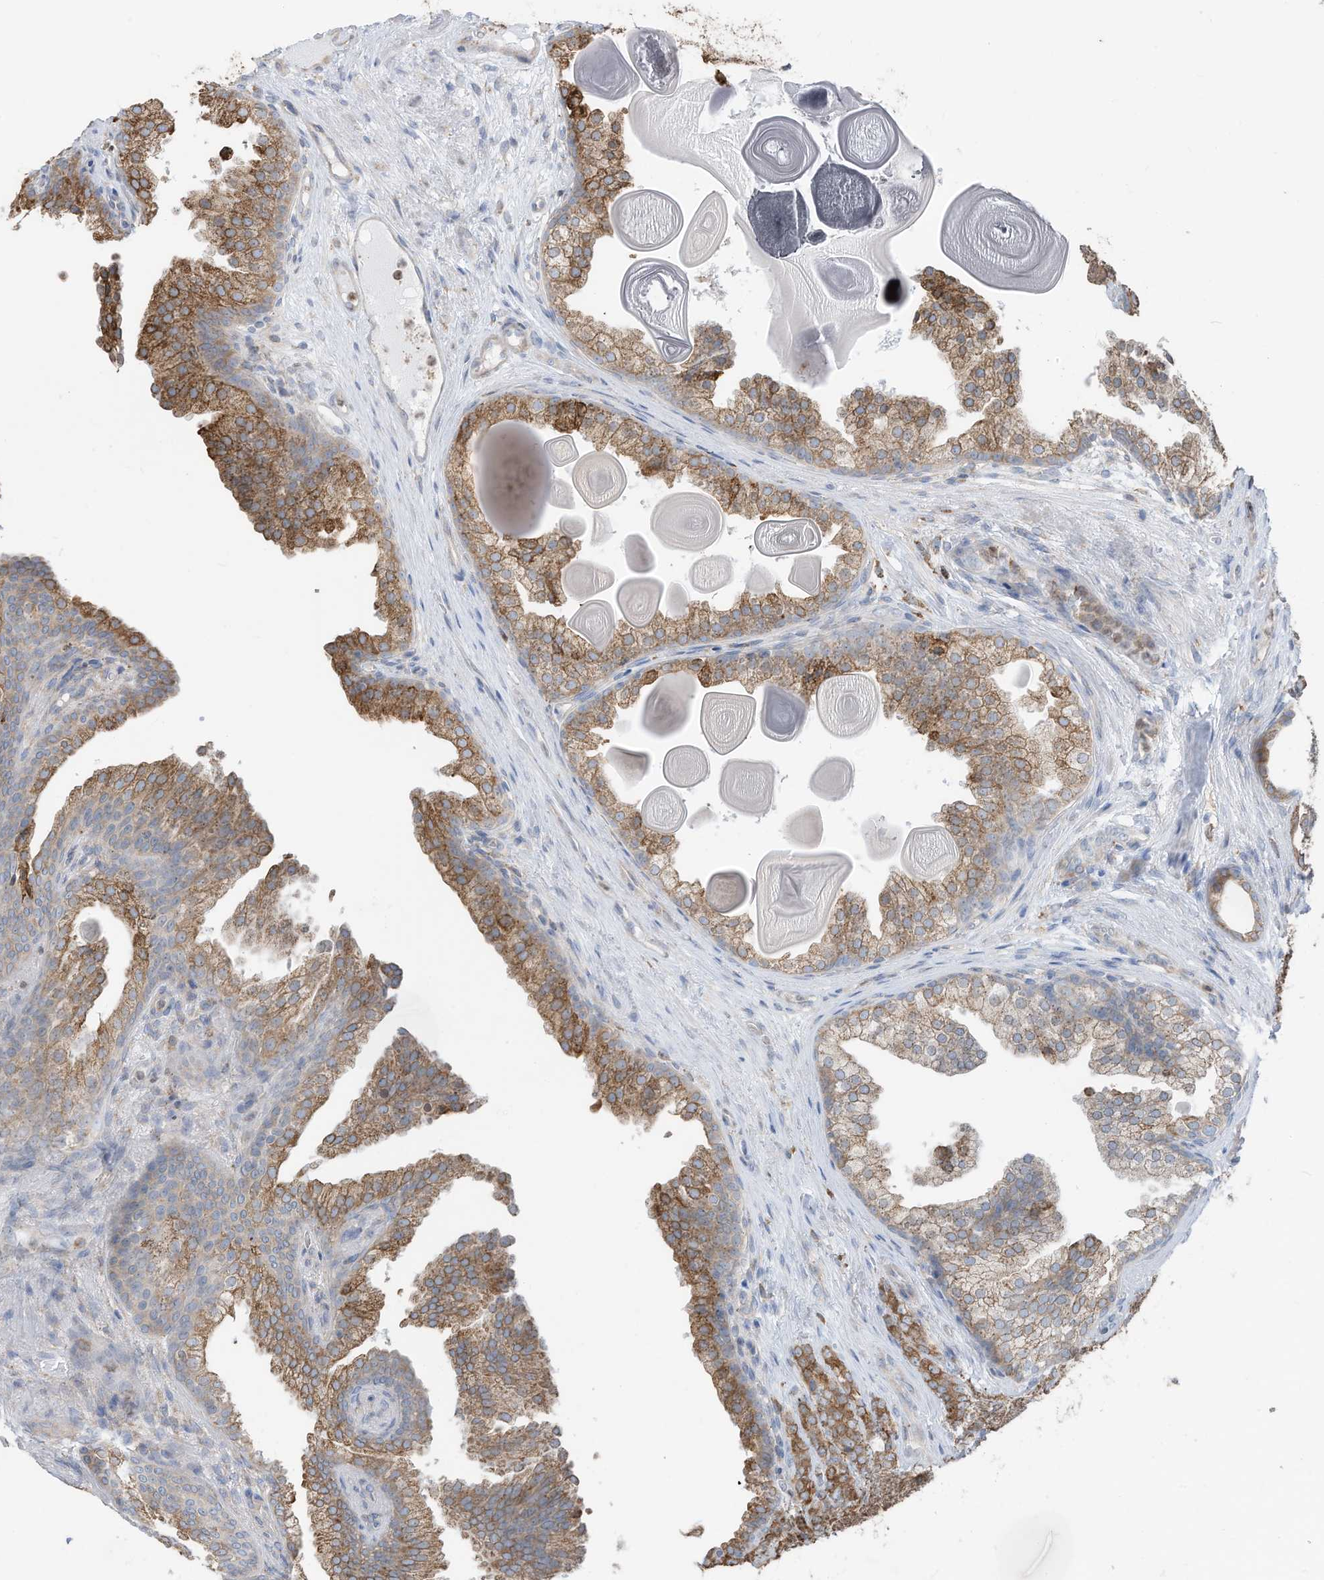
{"staining": {"intensity": "moderate", "quantity": ">75%", "location": "cytoplasmic/membranous"}, "tissue": "prostate cancer", "cell_type": "Tumor cells", "image_type": "cancer", "snomed": [{"axis": "morphology", "description": "Adenocarcinoma, High grade"}, {"axis": "topography", "description": "Prostate"}], "caption": "Tumor cells exhibit medium levels of moderate cytoplasmic/membranous staining in approximately >75% of cells in human prostate high-grade adenocarcinoma.", "gene": "ZNF354C", "patient": {"sex": "male", "age": 62}}